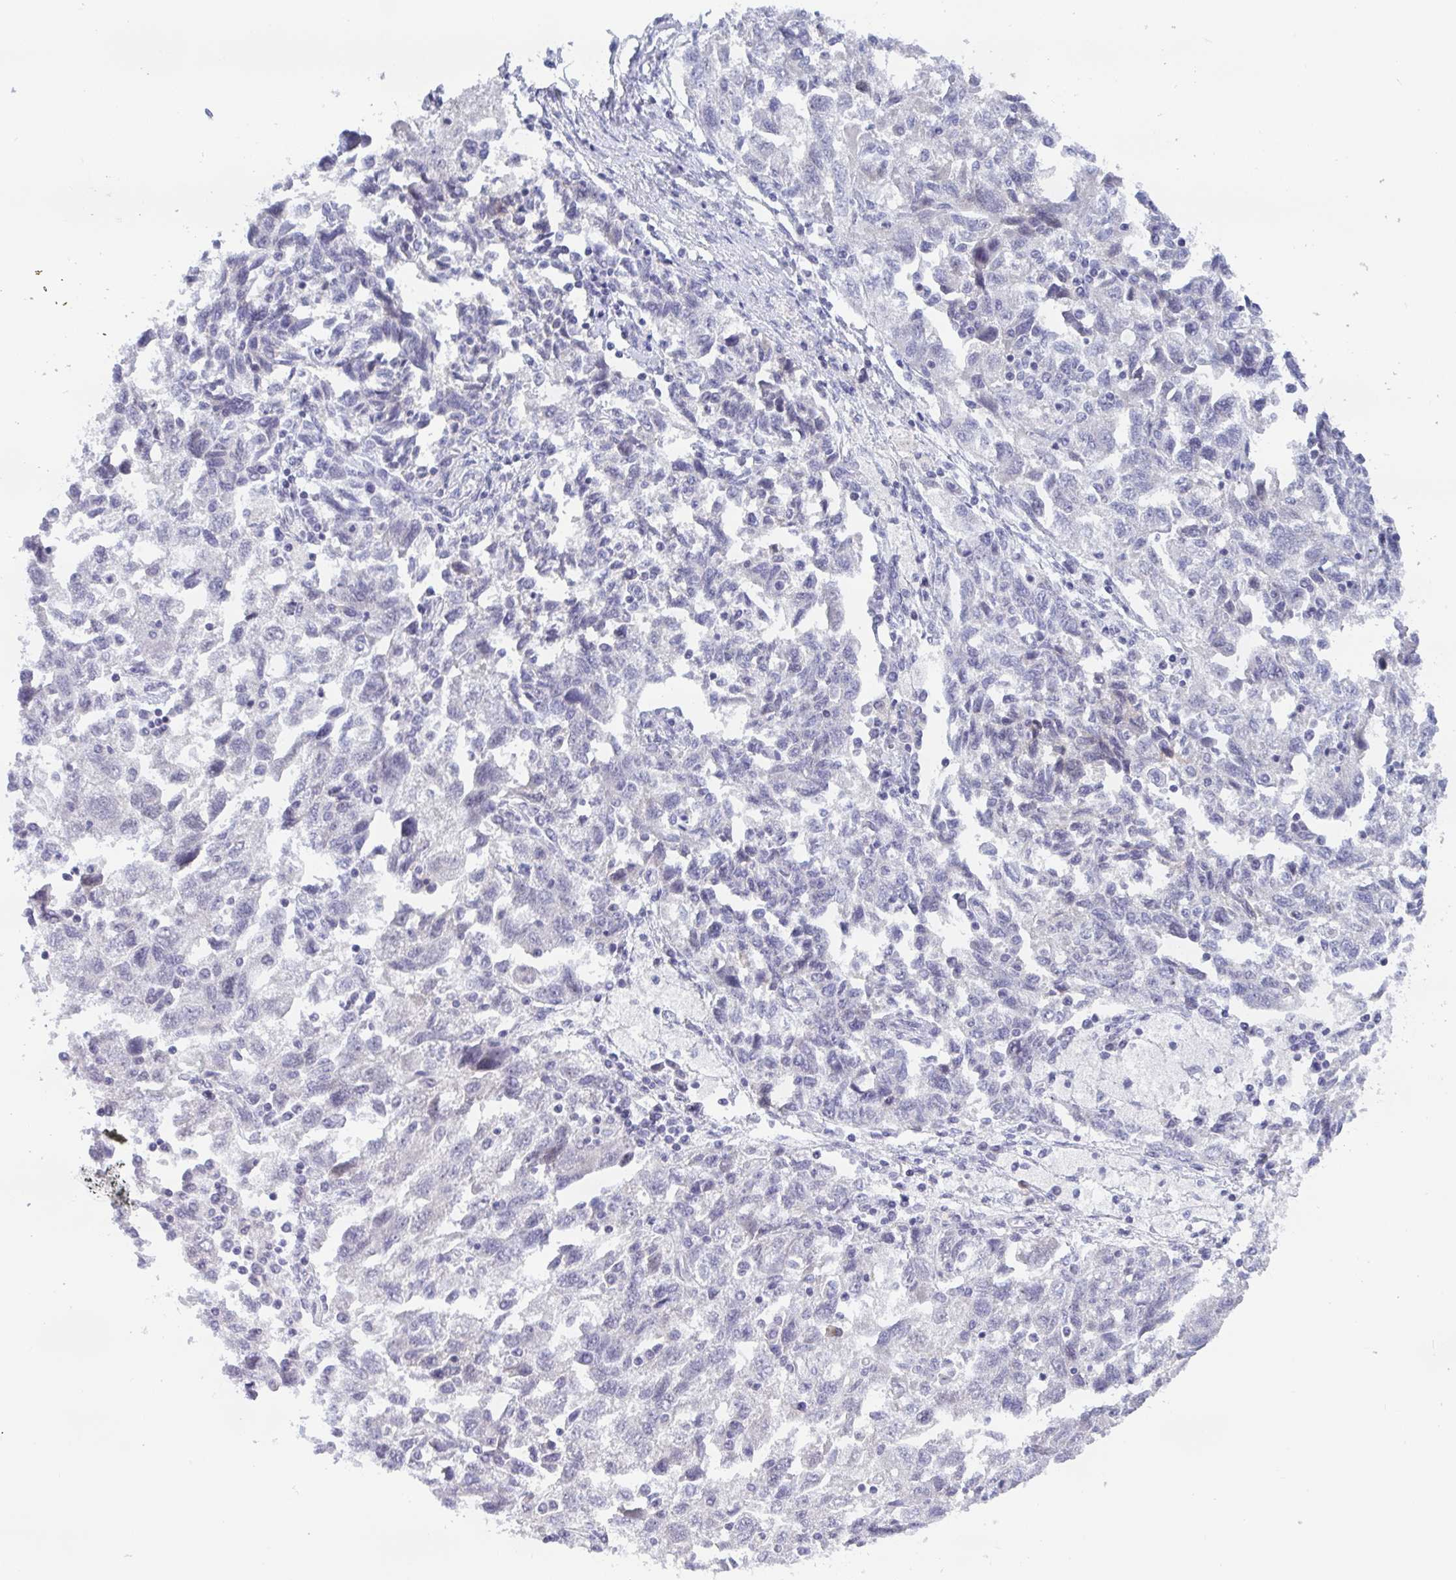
{"staining": {"intensity": "negative", "quantity": "none", "location": "none"}, "tissue": "ovarian cancer", "cell_type": "Tumor cells", "image_type": "cancer", "snomed": [{"axis": "morphology", "description": "Carcinoma, NOS"}, {"axis": "morphology", "description": "Cystadenocarcinoma, serous, NOS"}, {"axis": "topography", "description": "Ovary"}], "caption": "Immunohistochemistry (IHC) image of neoplastic tissue: human ovarian cancer stained with DAB (3,3'-diaminobenzidine) demonstrates no significant protein positivity in tumor cells. The staining is performed using DAB brown chromogen with nuclei counter-stained in using hematoxylin.", "gene": "BMAL2", "patient": {"sex": "female", "age": 69}}